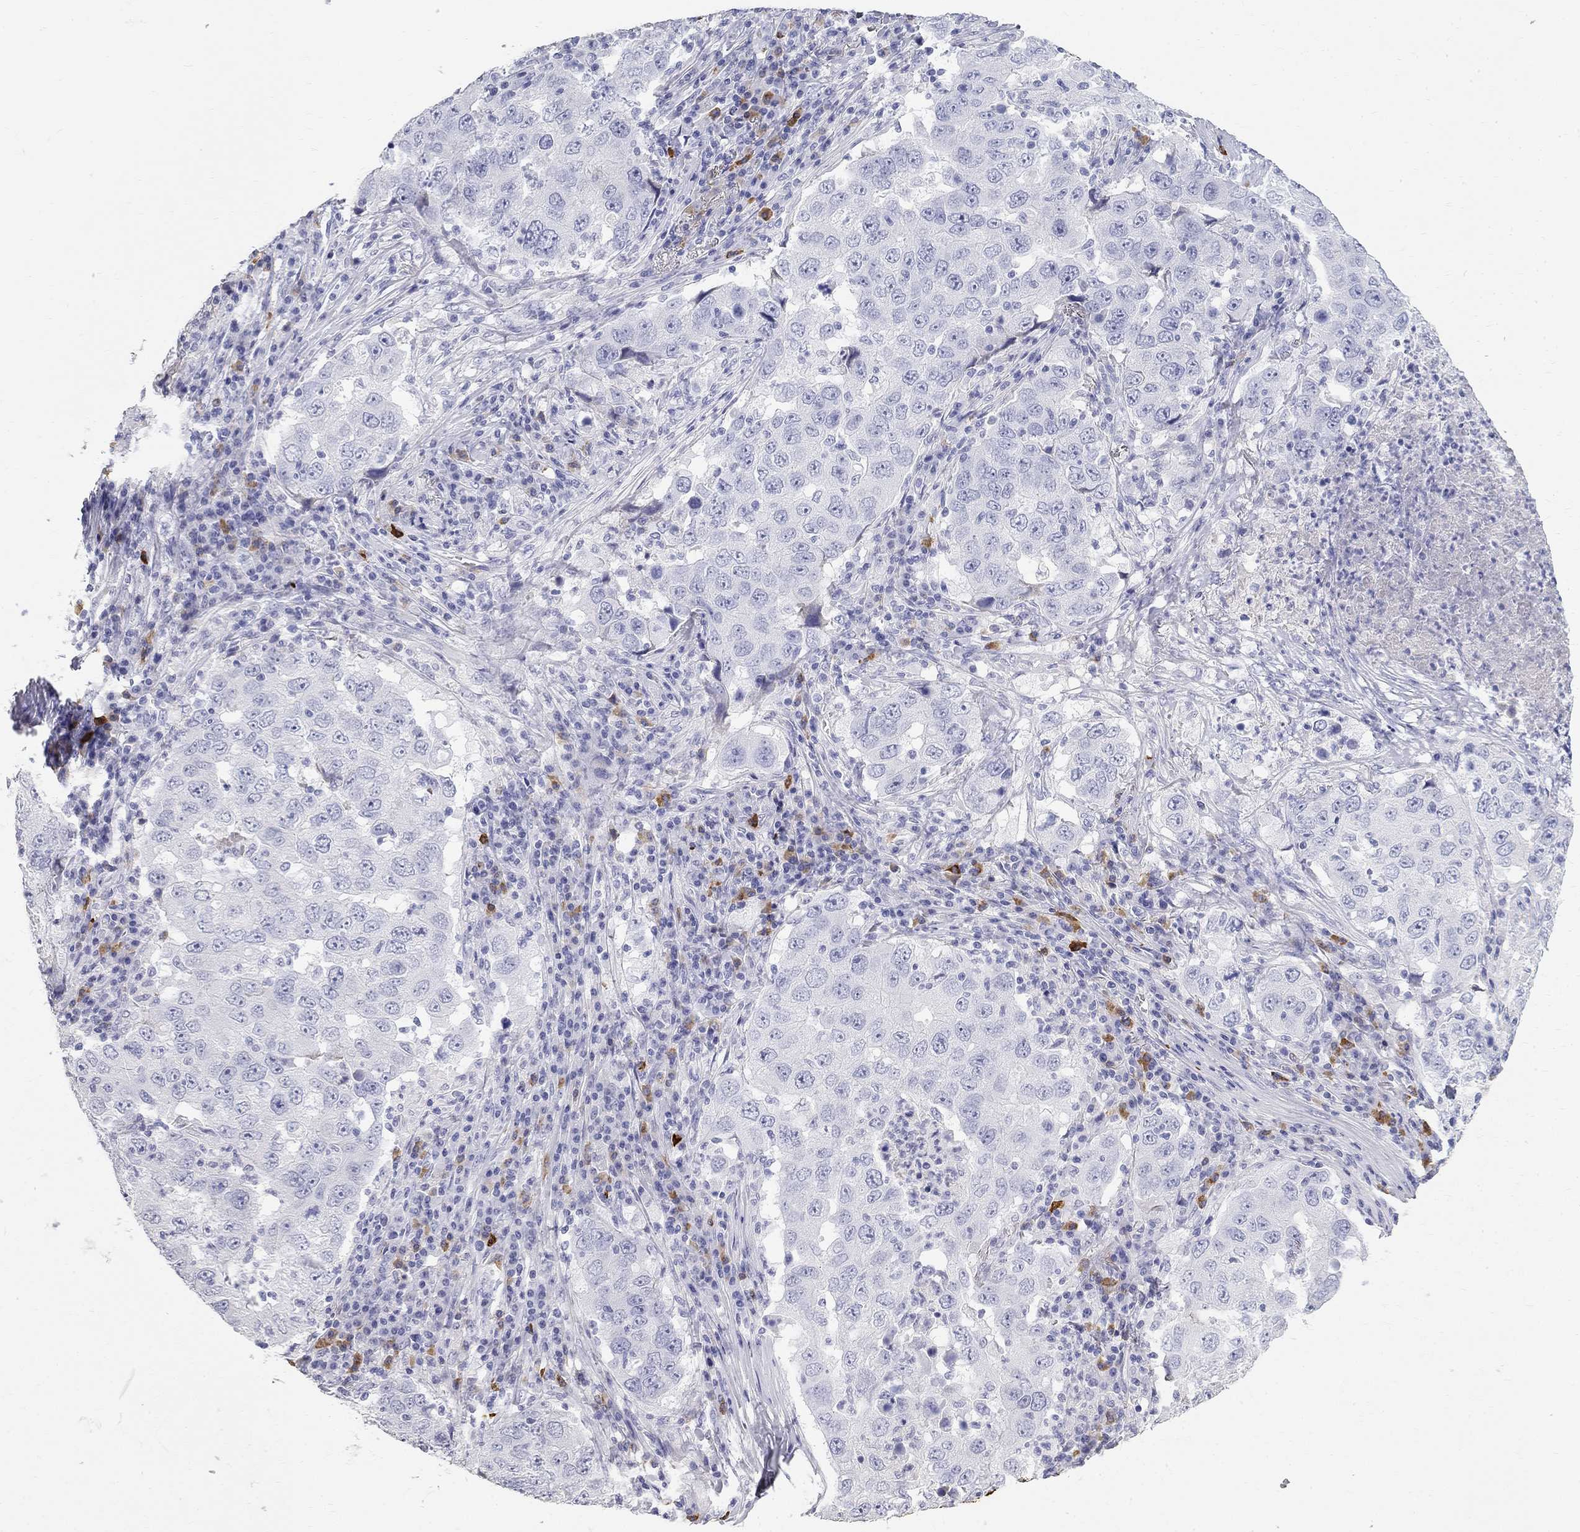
{"staining": {"intensity": "negative", "quantity": "none", "location": "none"}, "tissue": "lung cancer", "cell_type": "Tumor cells", "image_type": "cancer", "snomed": [{"axis": "morphology", "description": "Adenocarcinoma, NOS"}, {"axis": "topography", "description": "Lung"}], "caption": "This is a histopathology image of IHC staining of lung adenocarcinoma, which shows no staining in tumor cells.", "gene": "PHOX2B", "patient": {"sex": "male", "age": 73}}